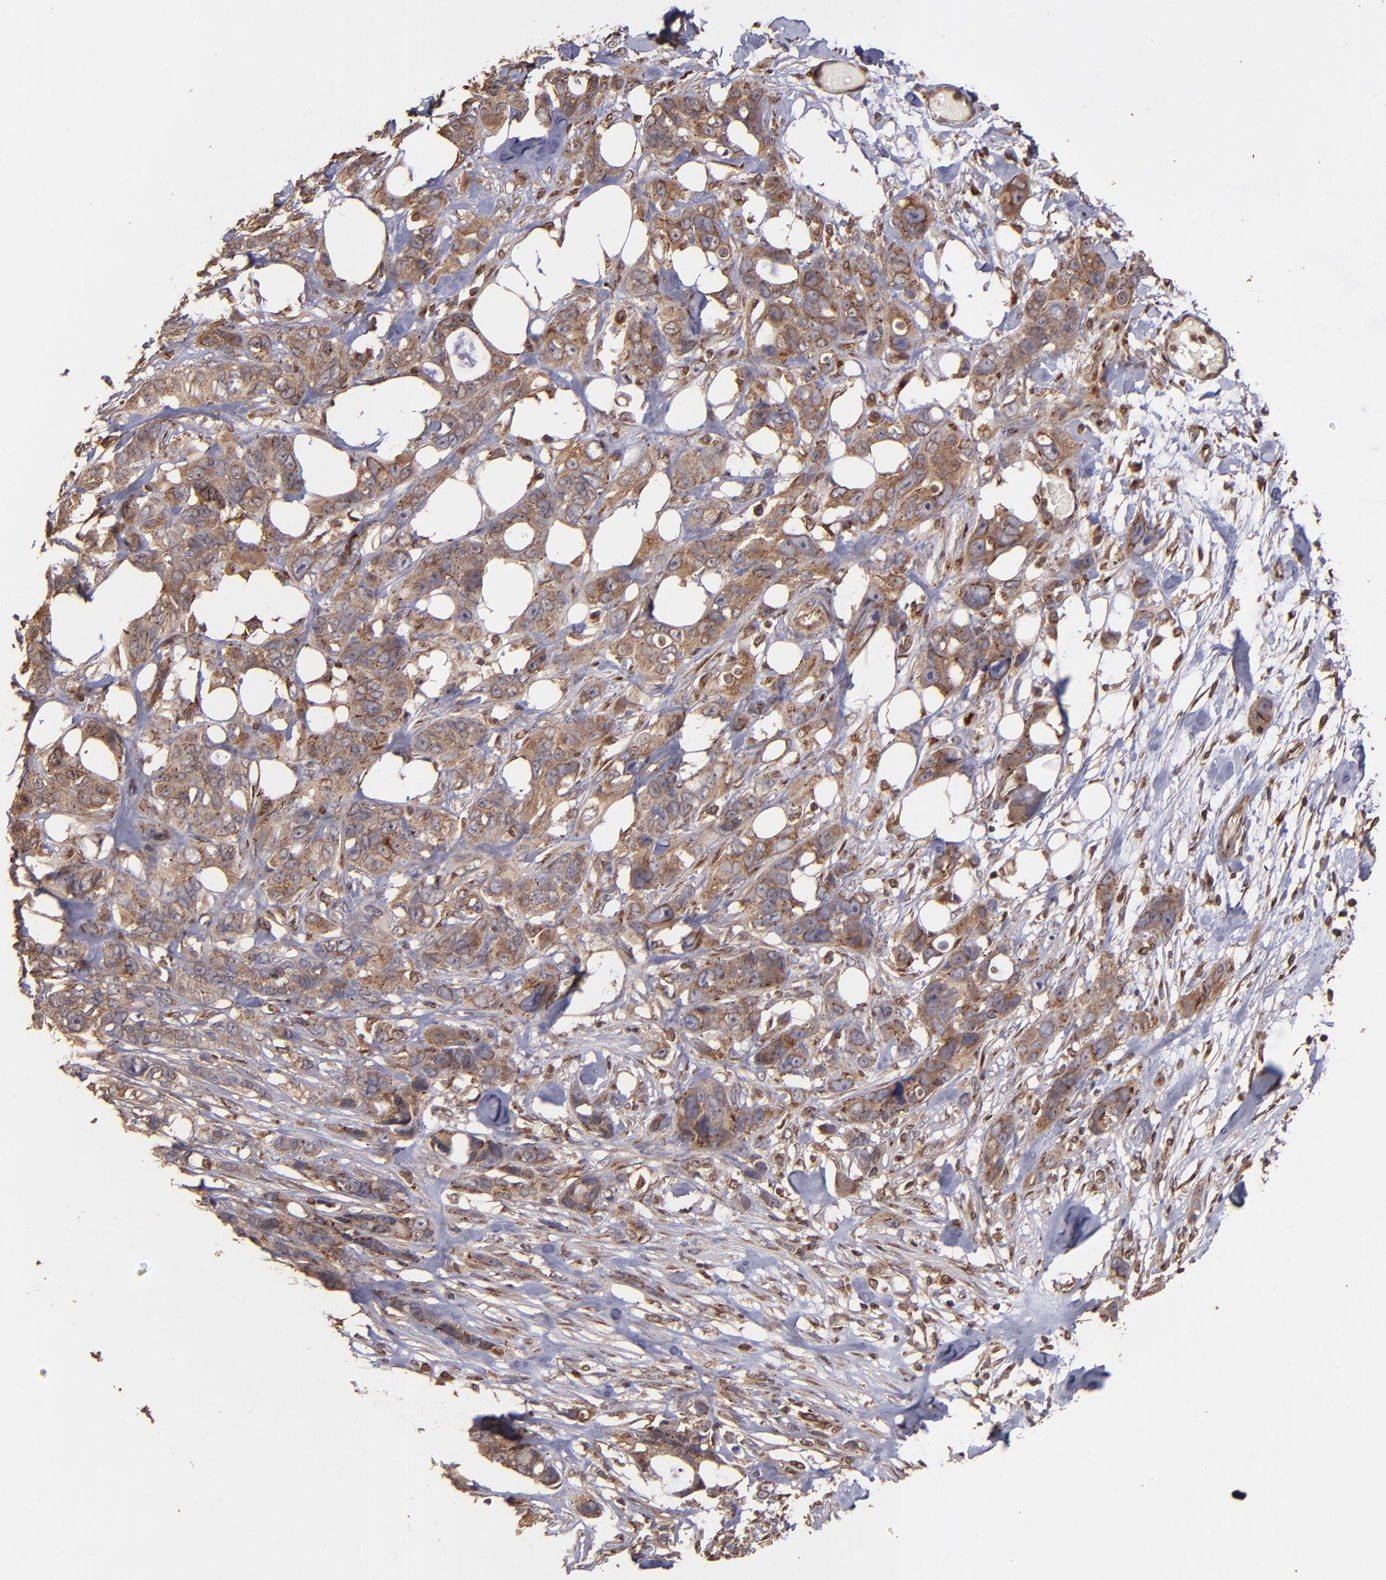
{"staining": {"intensity": "moderate", "quantity": ">75%", "location": "cytoplasmic/membranous"}, "tissue": "stomach cancer", "cell_type": "Tumor cells", "image_type": "cancer", "snomed": [{"axis": "morphology", "description": "Adenocarcinoma, NOS"}, {"axis": "topography", "description": "Stomach, upper"}], "caption": "Stomach cancer (adenocarcinoma) stained with a brown dye reveals moderate cytoplasmic/membranous positive positivity in approximately >75% of tumor cells.", "gene": "TRIP11", "patient": {"sex": "male", "age": 47}}